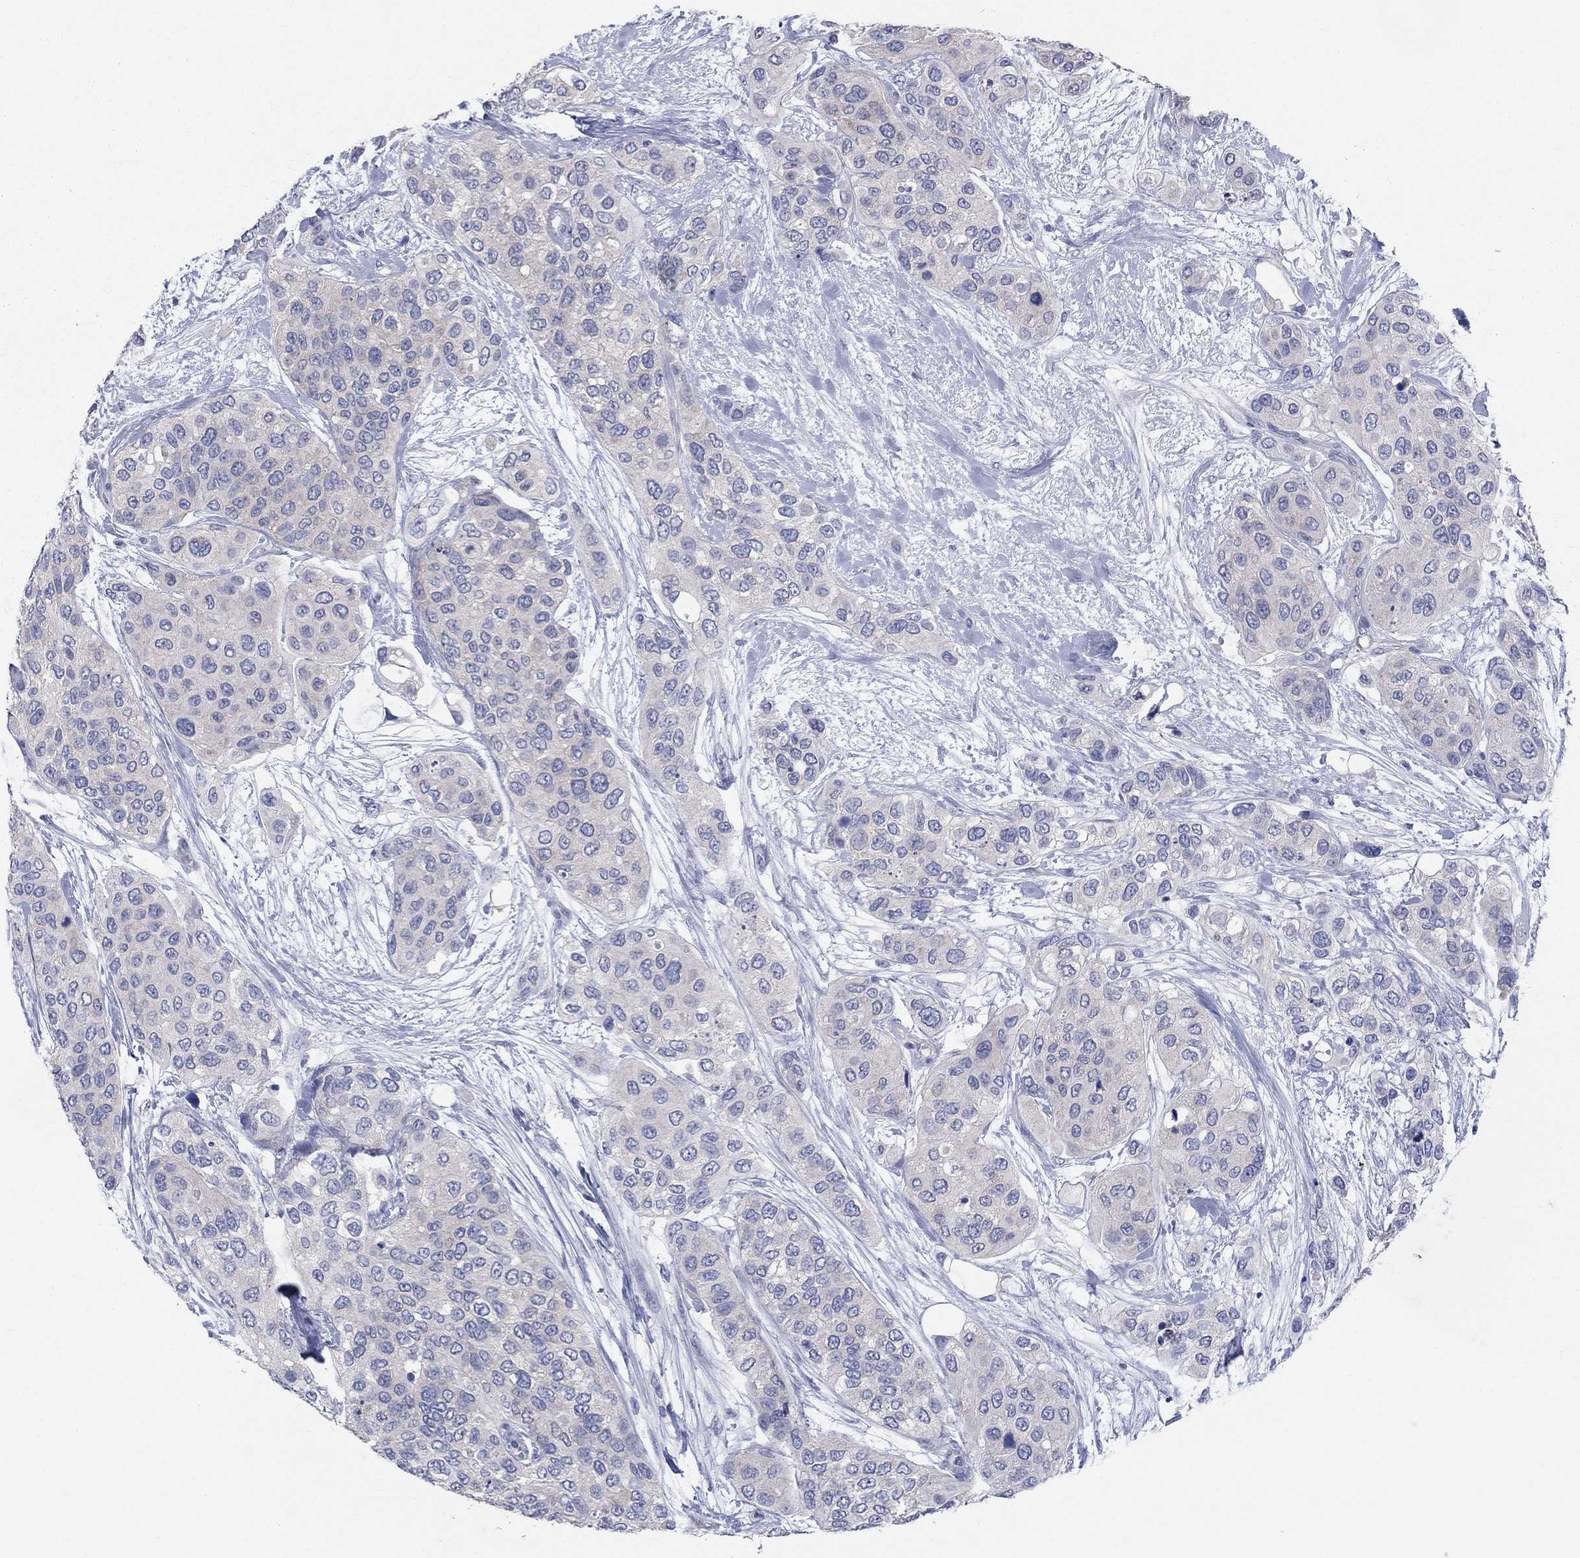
{"staining": {"intensity": "negative", "quantity": "none", "location": "none"}, "tissue": "urothelial cancer", "cell_type": "Tumor cells", "image_type": "cancer", "snomed": [{"axis": "morphology", "description": "Urothelial carcinoma, High grade"}, {"axis": "topography", "description": "Urinary bladder"}], "caption": "Immunohistochemistry (IHC) histopathology image of urothelial cancer stained for a protein (brown), which exhibits no positivity in tumor cells.", "gene": "PVR", "patient": {"sex": "male", "age": 77}}